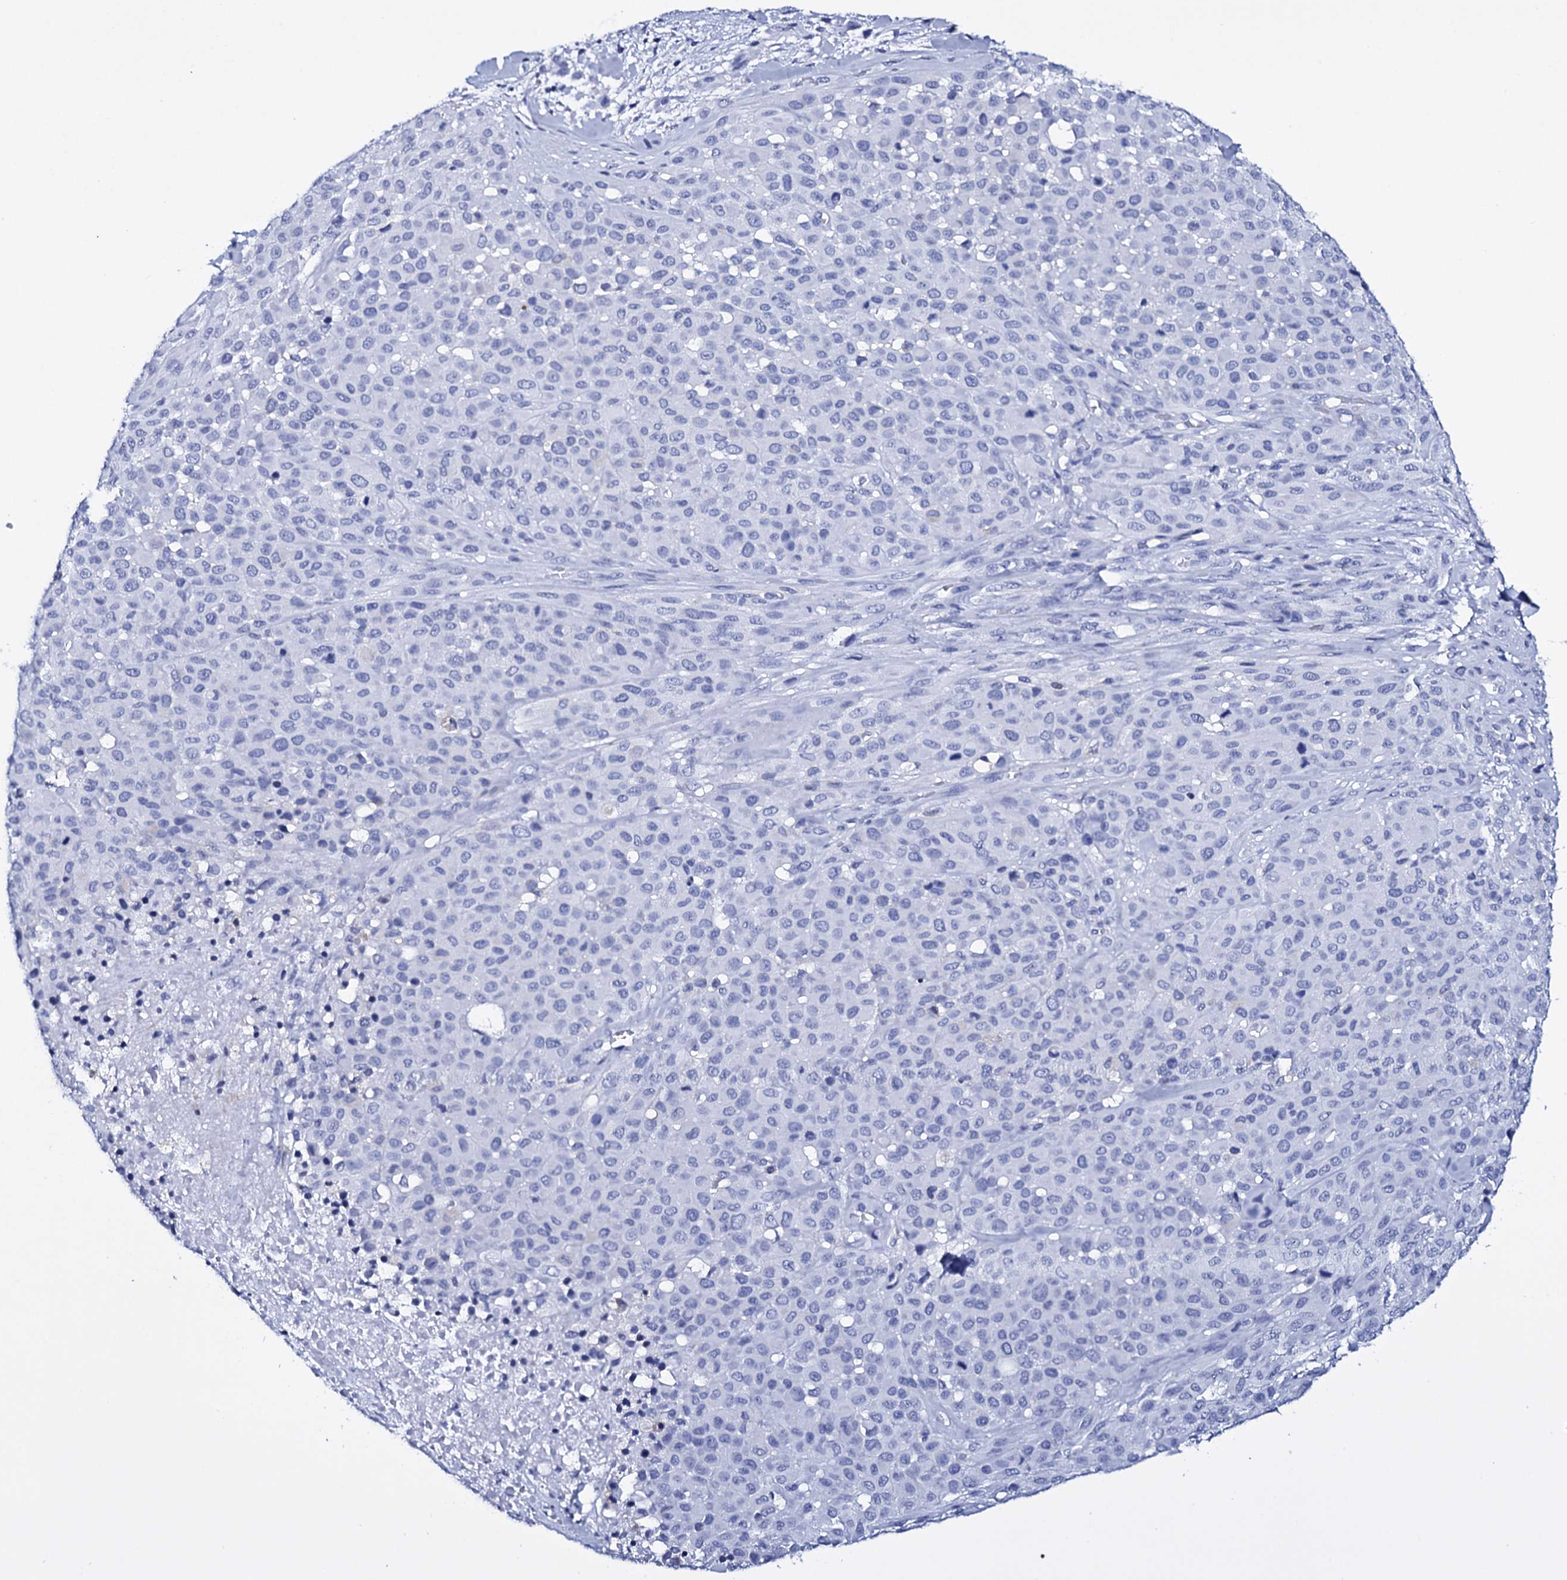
{"staining": {"intensity": "negative", "quantity": "none", "location": "none"}, "tissue": "melanoma", "cell_type": "Tumor cells", "image_type": "cancer", "snomed": [{"axis": "morphology", "description": "Malignant melanoma, Metastatic site"}, {"axis": "topography", "description": "Skin"}], "caption": "Tumor cells show no significant protein expression in melanoma.", "gene": "ITPRID2", "patient": {"sex": "female", "age": 81}}